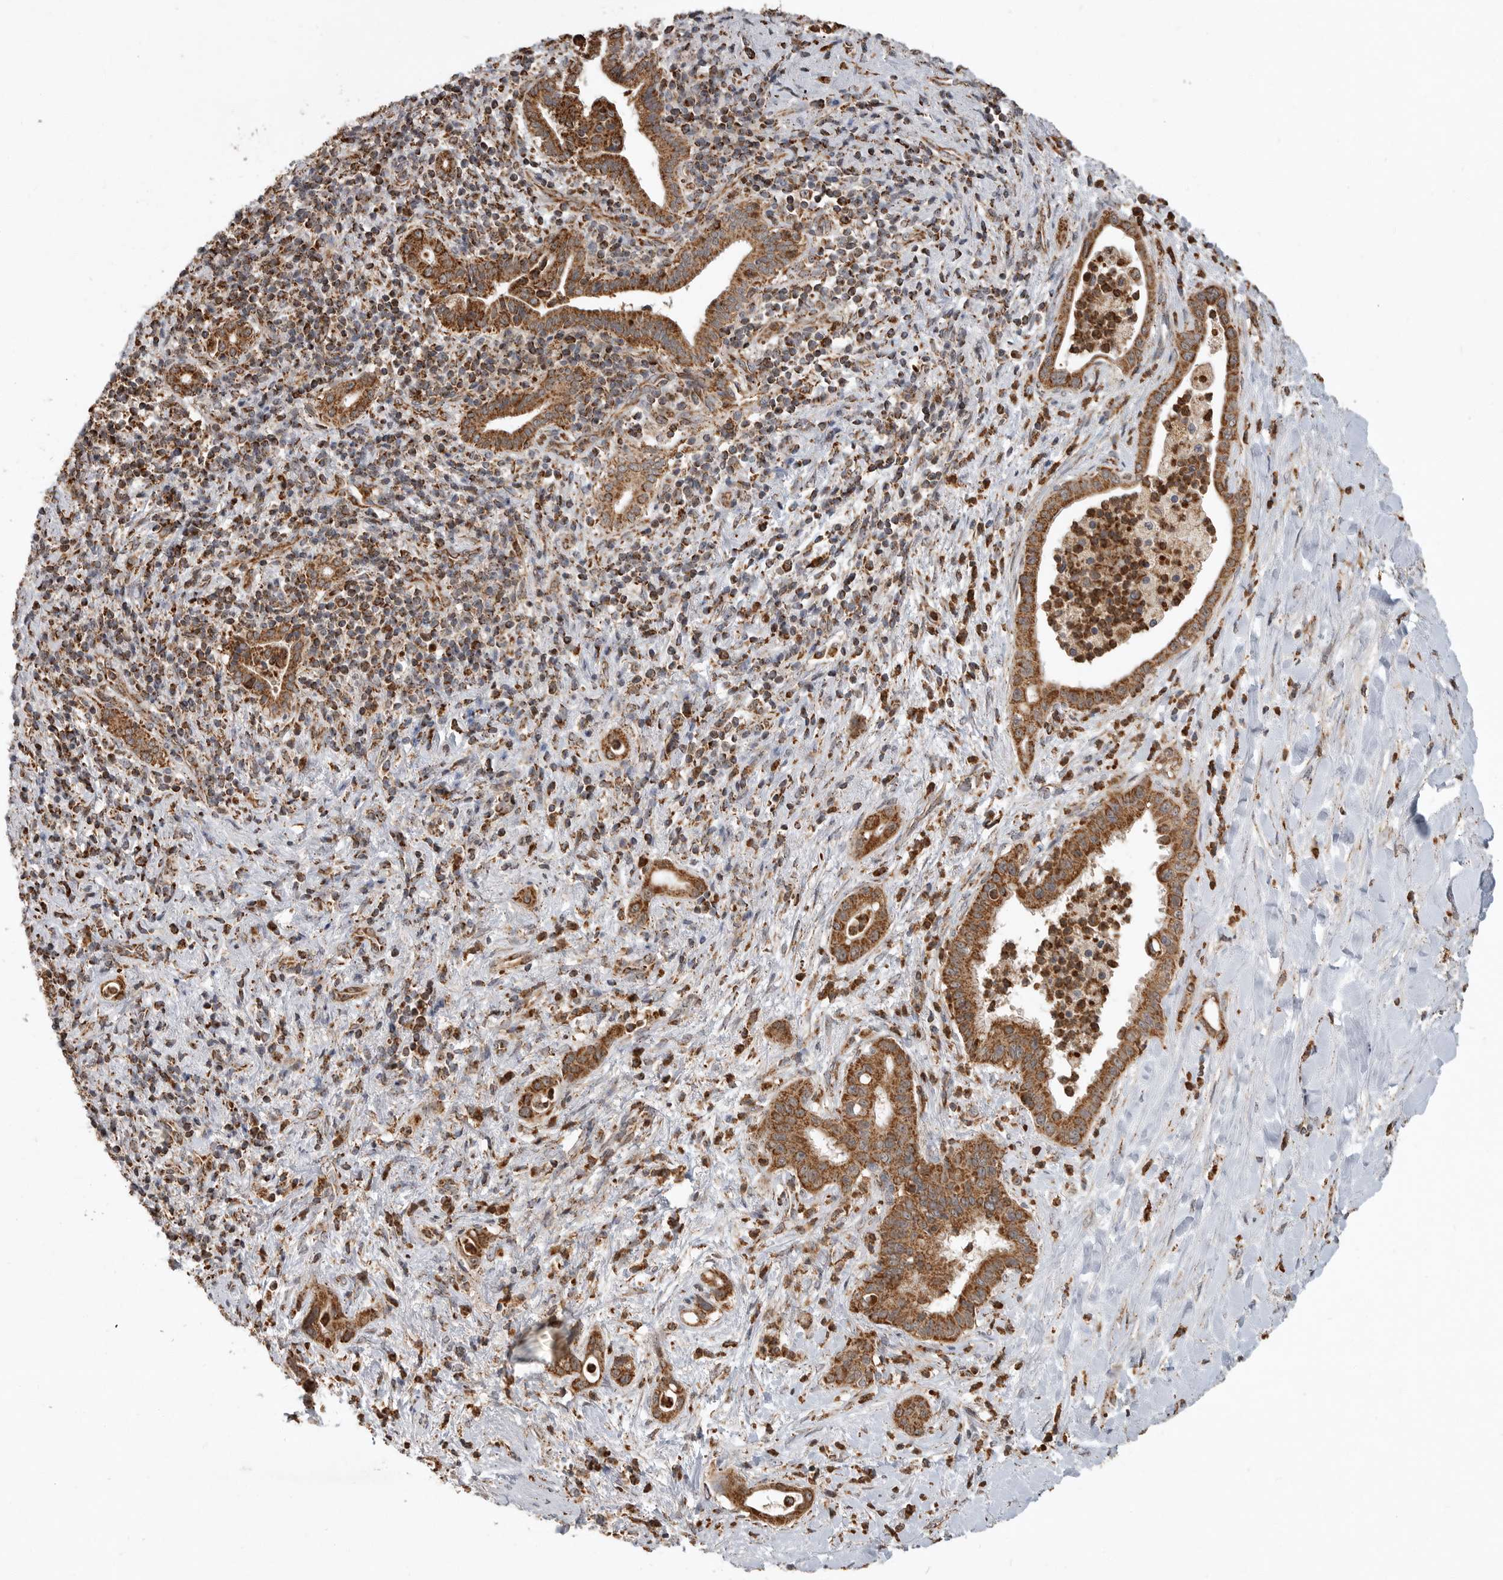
{"staining": {"intensity": "moderate", "quantity": ">75%", "location": "cytoplasmic/membranous"}, "tissue": "liver cancer", "cell_type": "Tumor cells", "image_type": "cancer", "snomed": [{"axis": "morphology", "description": "Cholangiocarcinoma"}, {"axis": "topography", "description": "Liver"}], "caption": "This is an image of IHC staining of liver cholangiocarcinoma, which shows moderate staining in the cytoplasmic/membranous of tumor cells.", "gene": "GCNT2", "patient": {"sex": "female", "age": 54}}